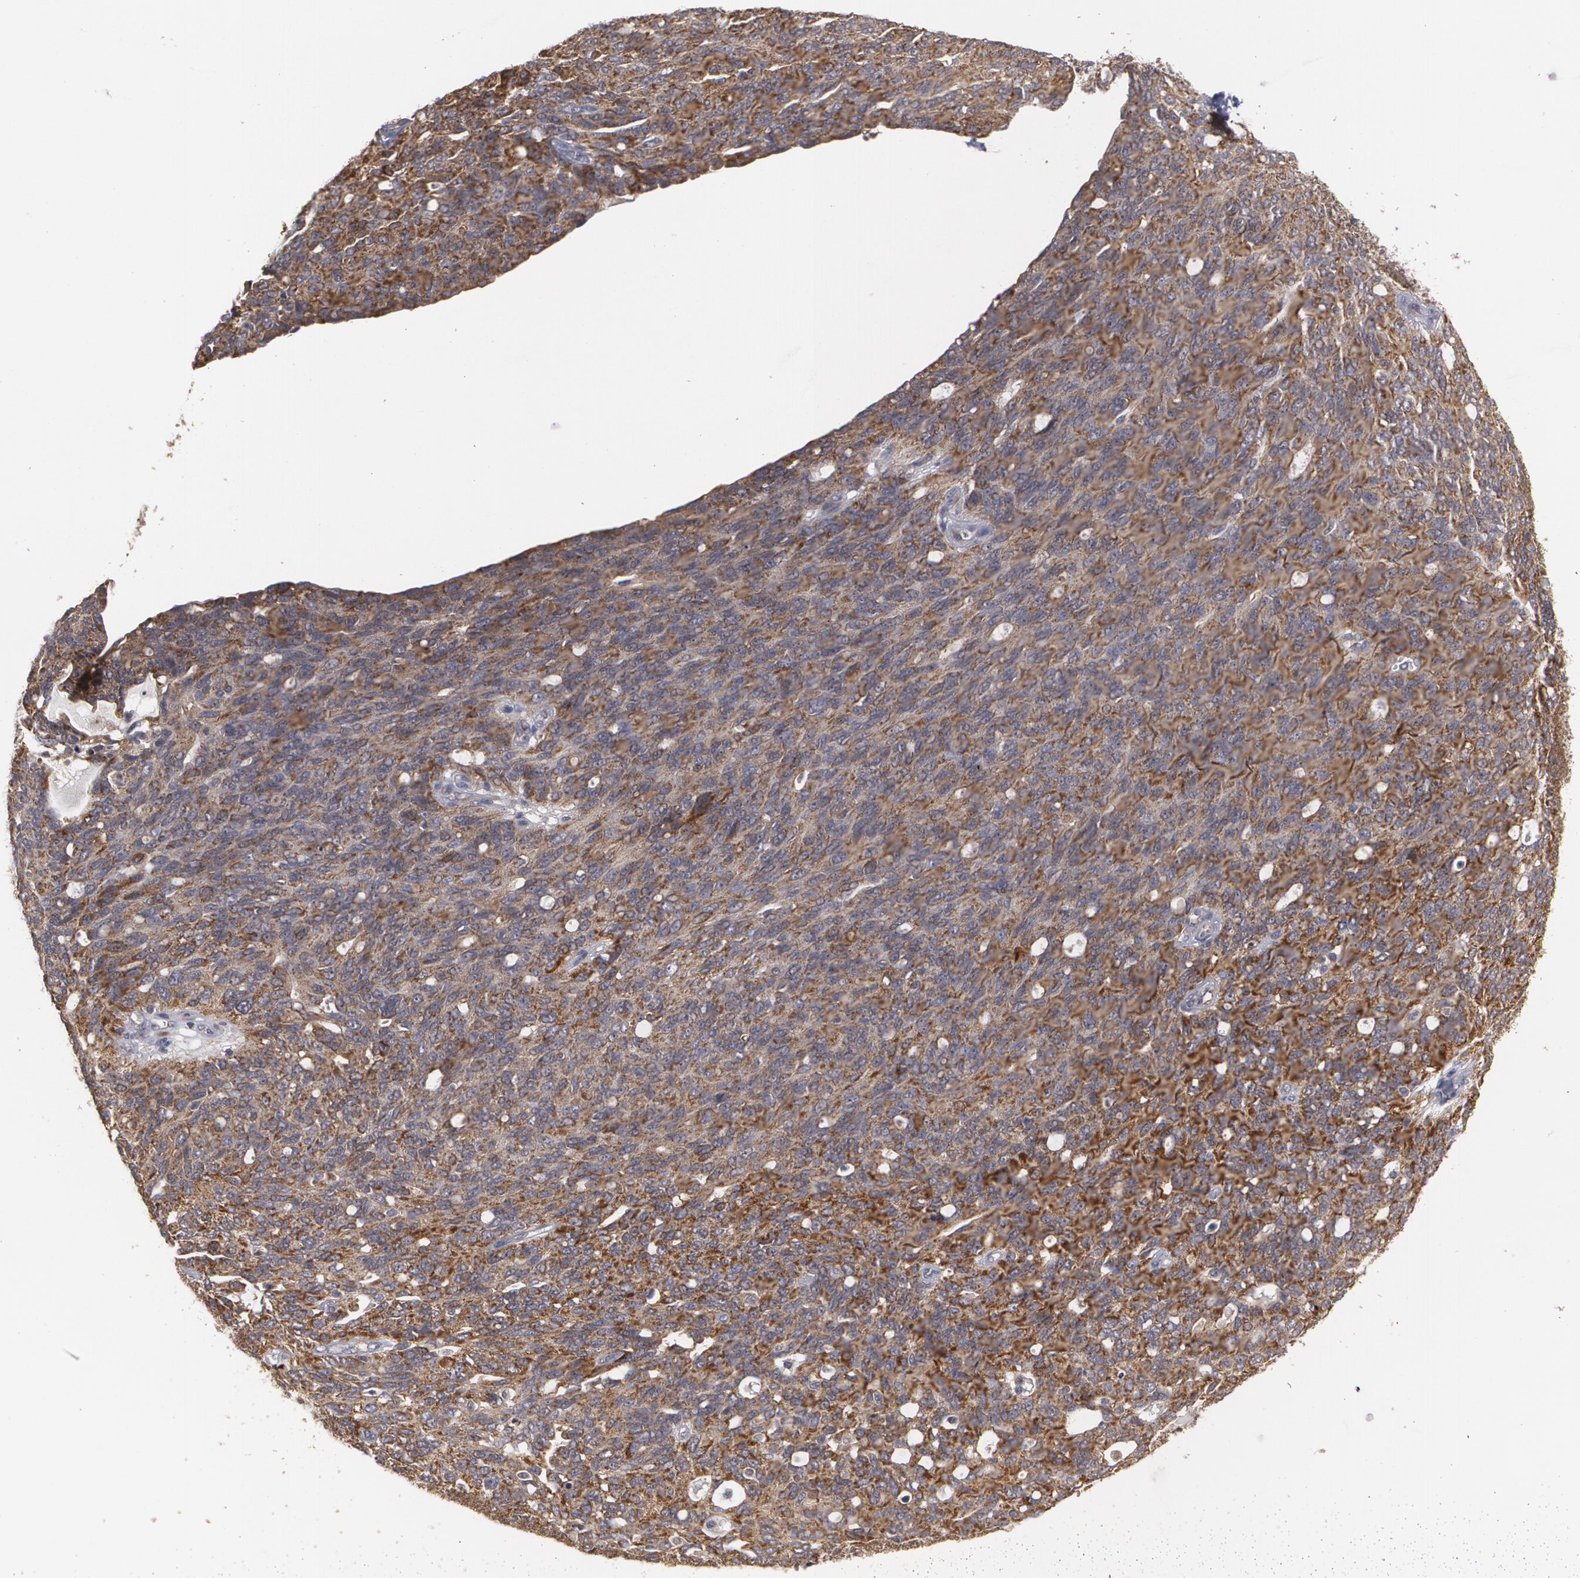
{"staining": {"intensity": "moderate", "quantity": ">75%", "location": "cytoplasmic/membranous"}, "tissue": "ovarian cancer", "cell_type": "Tumor cells", "image_type": "cancer", "snomed": [{"axis": "morphology", "description": "Carcinoma, endometroid"}, {"axis": "topography", "description": "Ovary"}], "caption": "A high-resolution image shows immunohistochemistry staining of ovarian cancer, which reveals moderate cytoplasmic/membranous expression in about >75% of tumor cells.", "gene": "BMP6", "patient": {"sex": "female", "age": 60}}